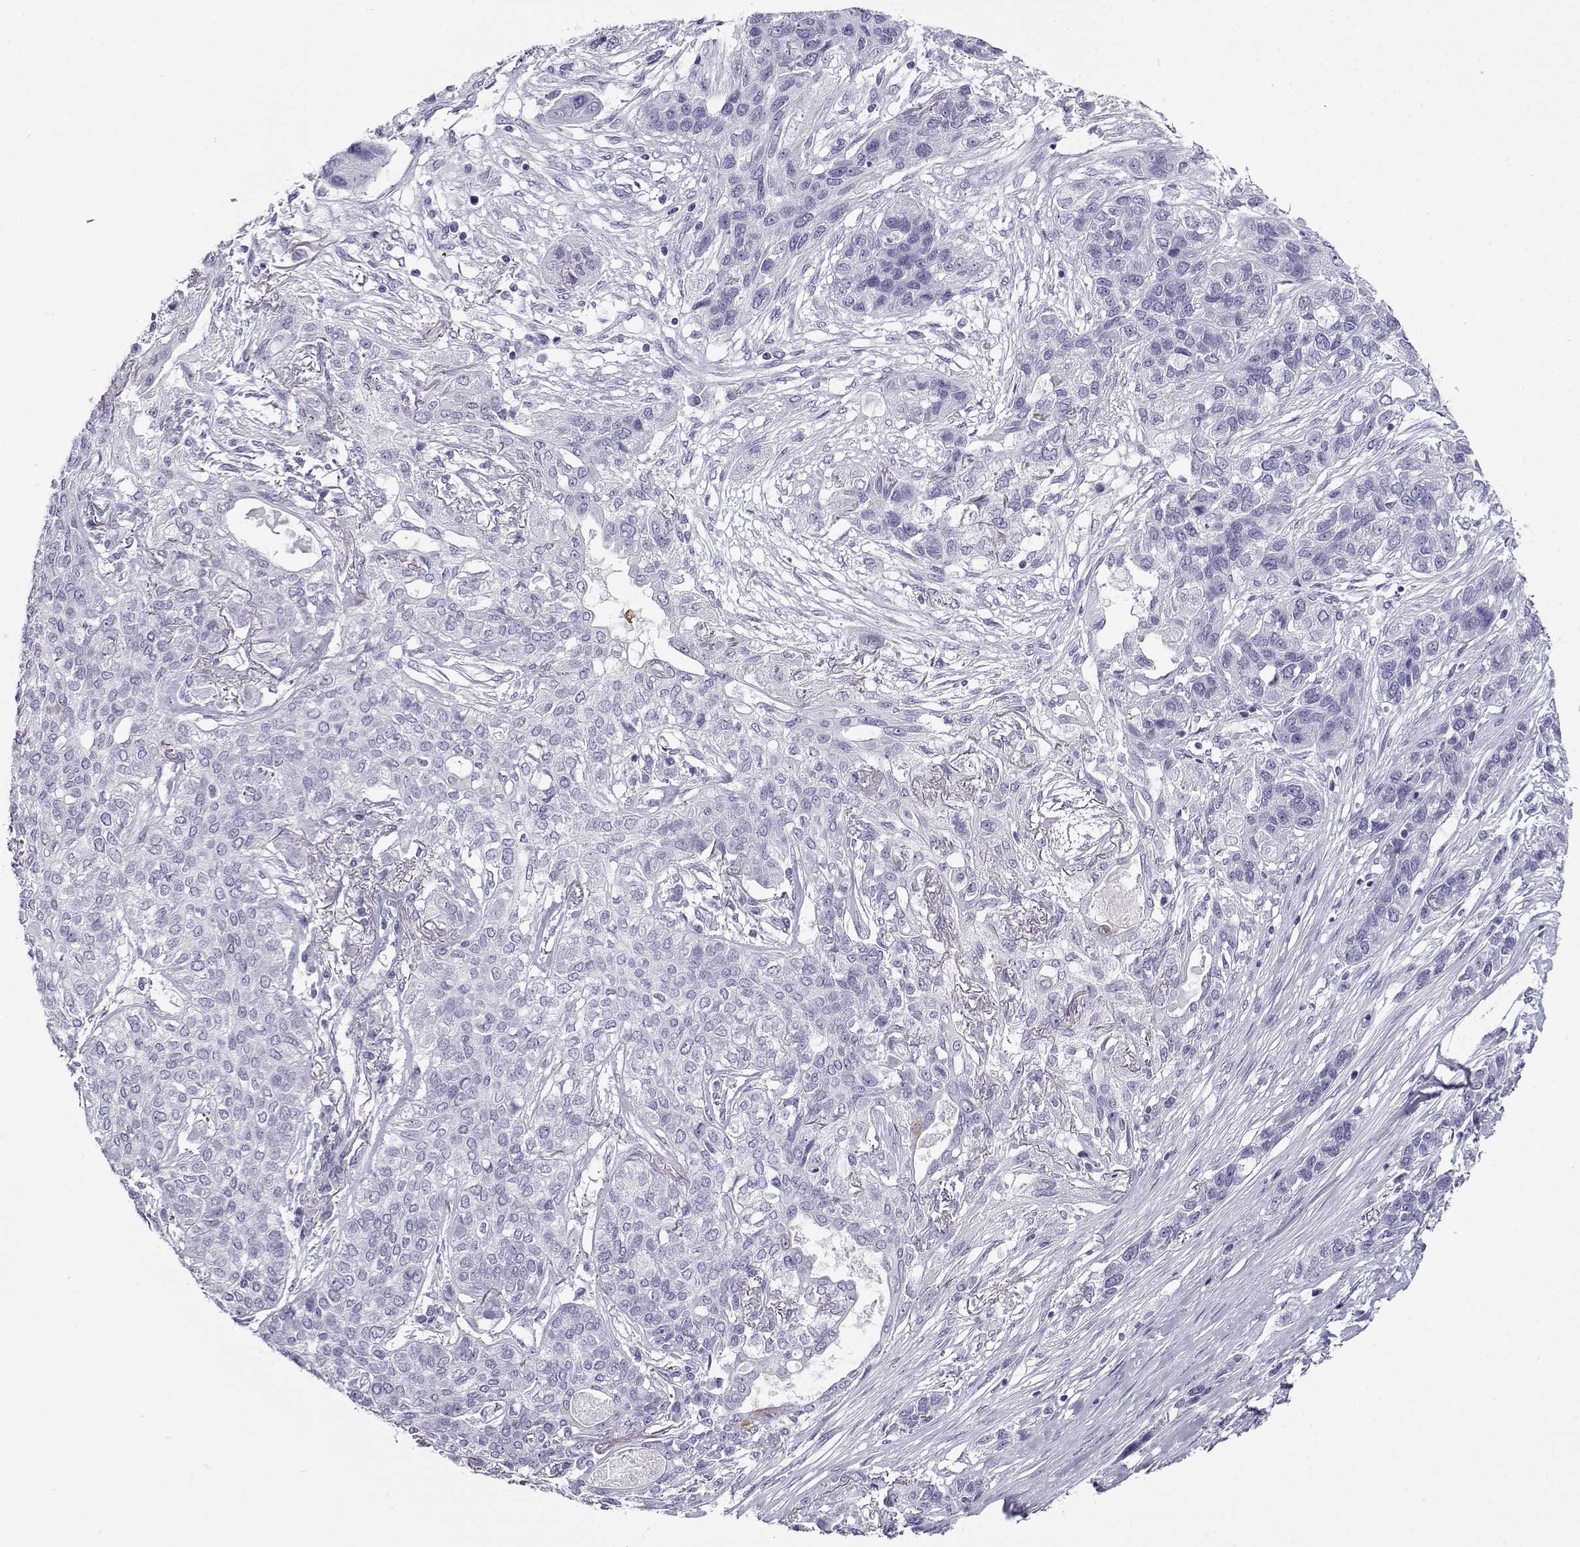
{"staining": {"intensity": "negative", "quantity": "none", "location": "none"}, "tissue": "lung cancer", "cell_type": "Tumor cells", "image_type": "cancer", "snomed": [{"axis": "morphology", "description": "Squamous cell carcinoma, NOS"}, {"axis": "topography", "description": "Lung"}], "caption": "Human lung cancer stained for a protein using IHC shows no expression in tumor cells.", "gene": "CABS1", "patient": {"sex": "female", "age": 70}}